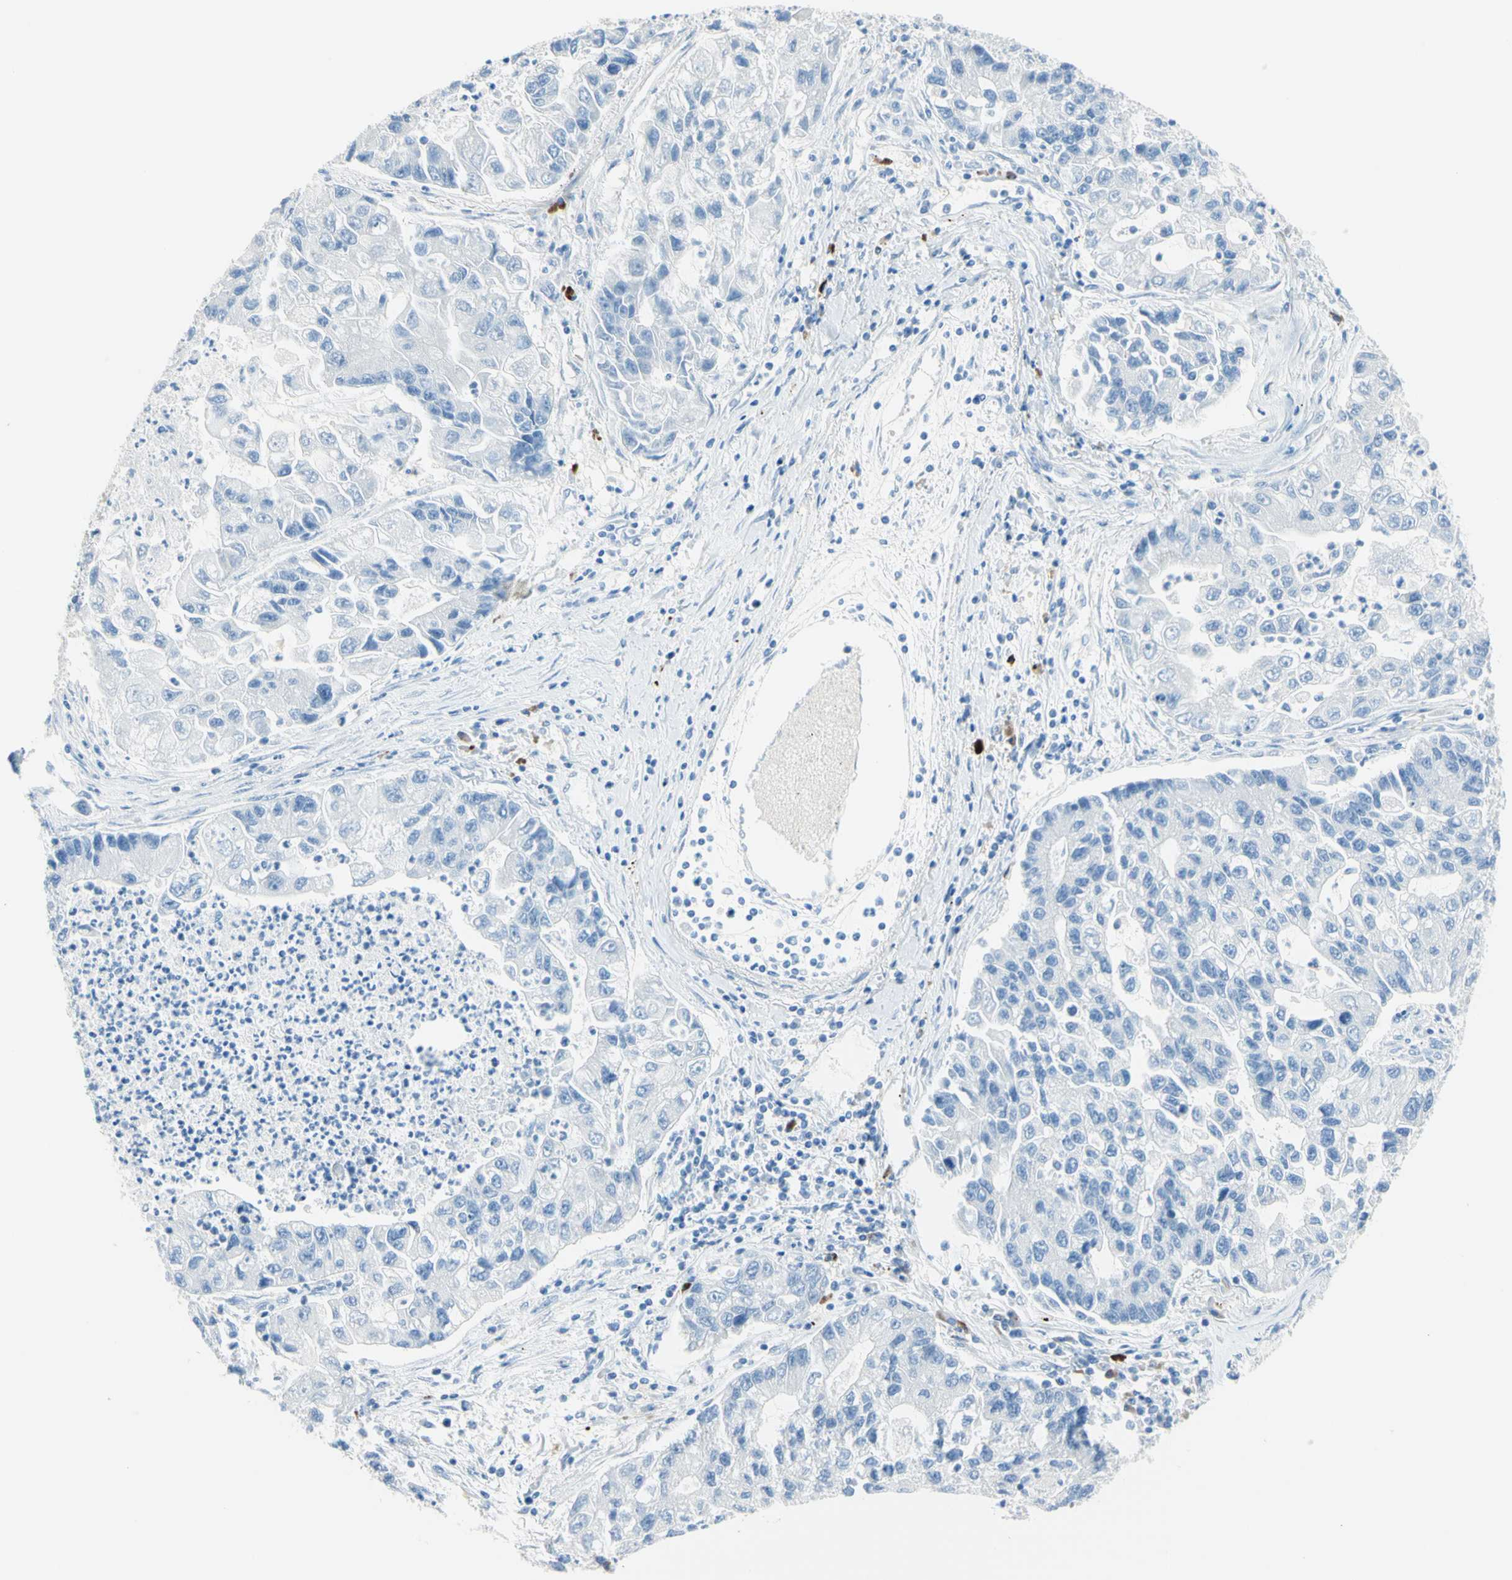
{"staining": {"intensity": "negative", "quantity": "none", "location": "none"}, "tissue": "lung cancer", "cell_type": "Tumor cells", "image_type": "cancer", "snomed": [{"axis": "morphology", "description": "Adenocarcinoma, NOS"}, {"axis": "topography", "description": "Lung"}], "caption": "Lung cancer stained for a protein using immunohistochemistry (IHC) shows no expression tumor cells.", "gene": "IL6ST", "patient": {"sex": "female", "age": 51}}